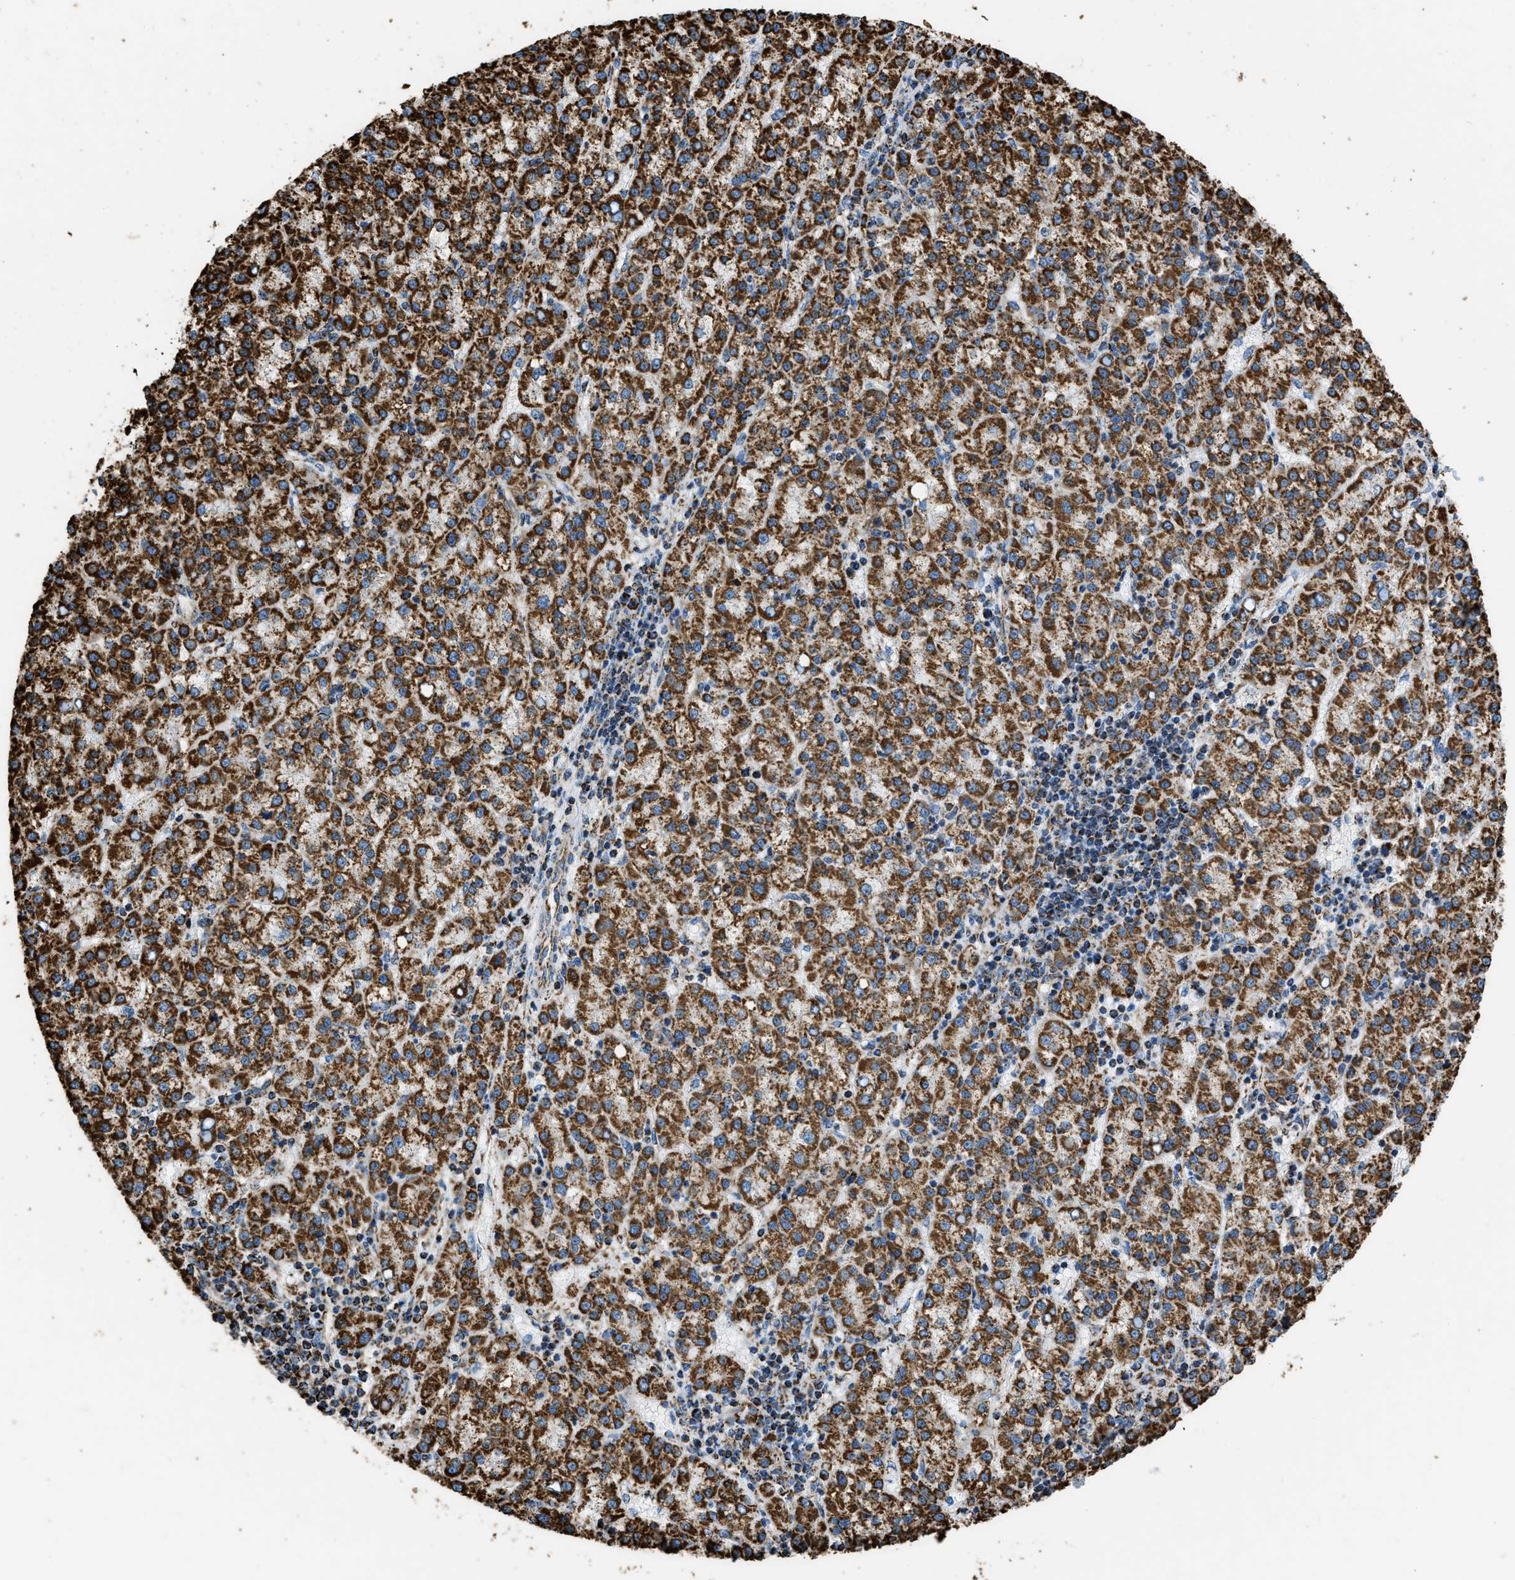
{"staining": {"intensity": "strong", "quantity": ">75%", "location": "cytoplasmic/membranous"}, "tissue": "liver cancer", "cell_type": "Tumor cells", "image_type": "cancer", "snomed": [{"axis": "morphology", "description": "Carcinoma, Hepatocellular, NOS"}, {"axis": "topography", "description": "Liver"}], "caption": "Liver hepatocellular carcinoma stained for a protein (brown) shows strong cytoplasmic/membranous positive expression in approximately >75% of tumor cells.", "gene": "IRX6", "patient": {"sex": "female", "age": 58}}